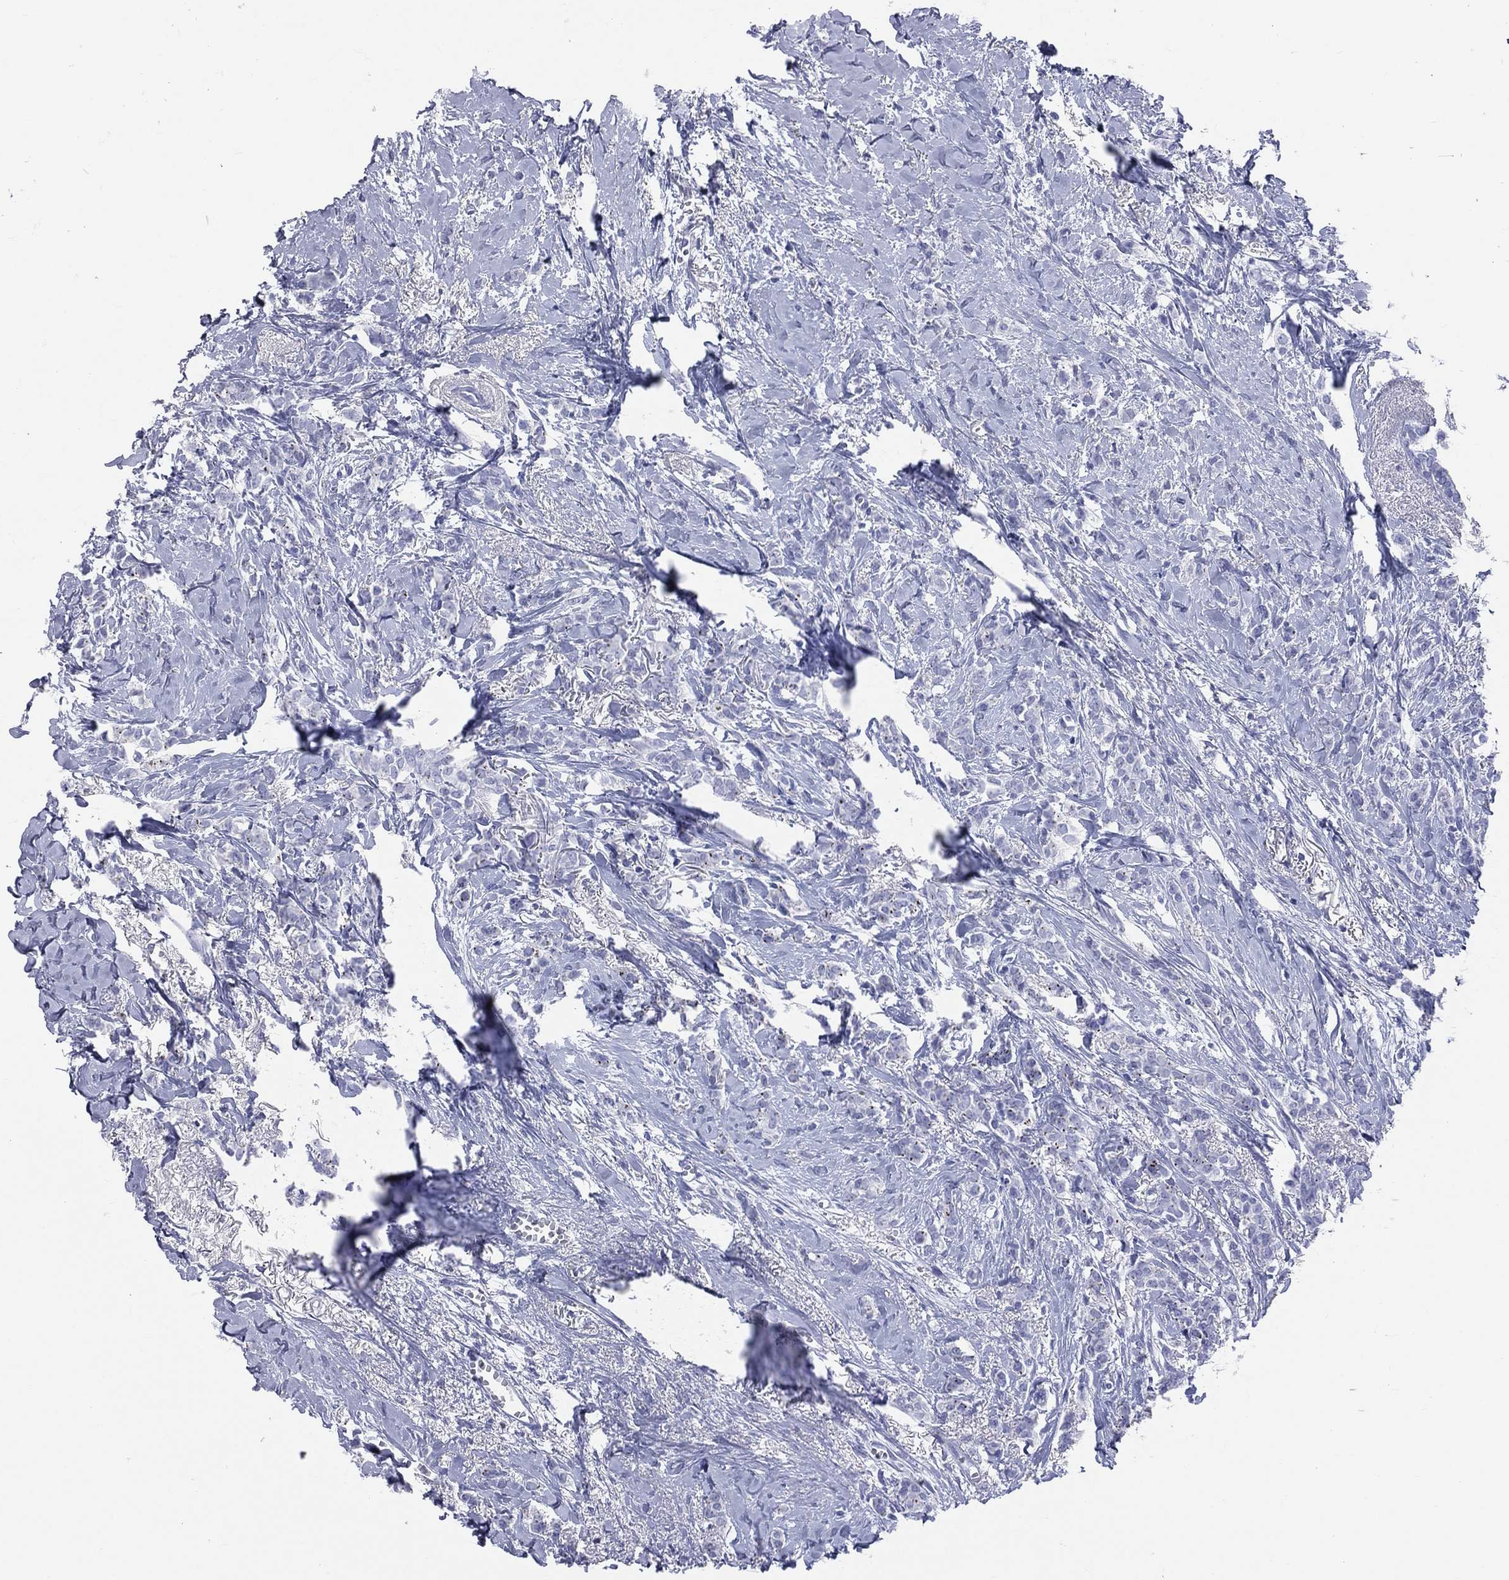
{"staining": {"intensity": "negative", "quantity": "none", "location": "none"}, "tissue": "breast cancer", "cell_type": "Tumor cells", "image_type": "cancer", "snomed": [{"axis": "morphology", "description": "Duct carcinoma"}, {"axis": "topography", "description": "Breast"}], "caption": "A photomicrograph of invasive ductal carcinoma (breast) stained for a protein shows no brown staining in tumor cells.", "gene": "CYLC1", "patient": {"sex": "female", "age": 85}}